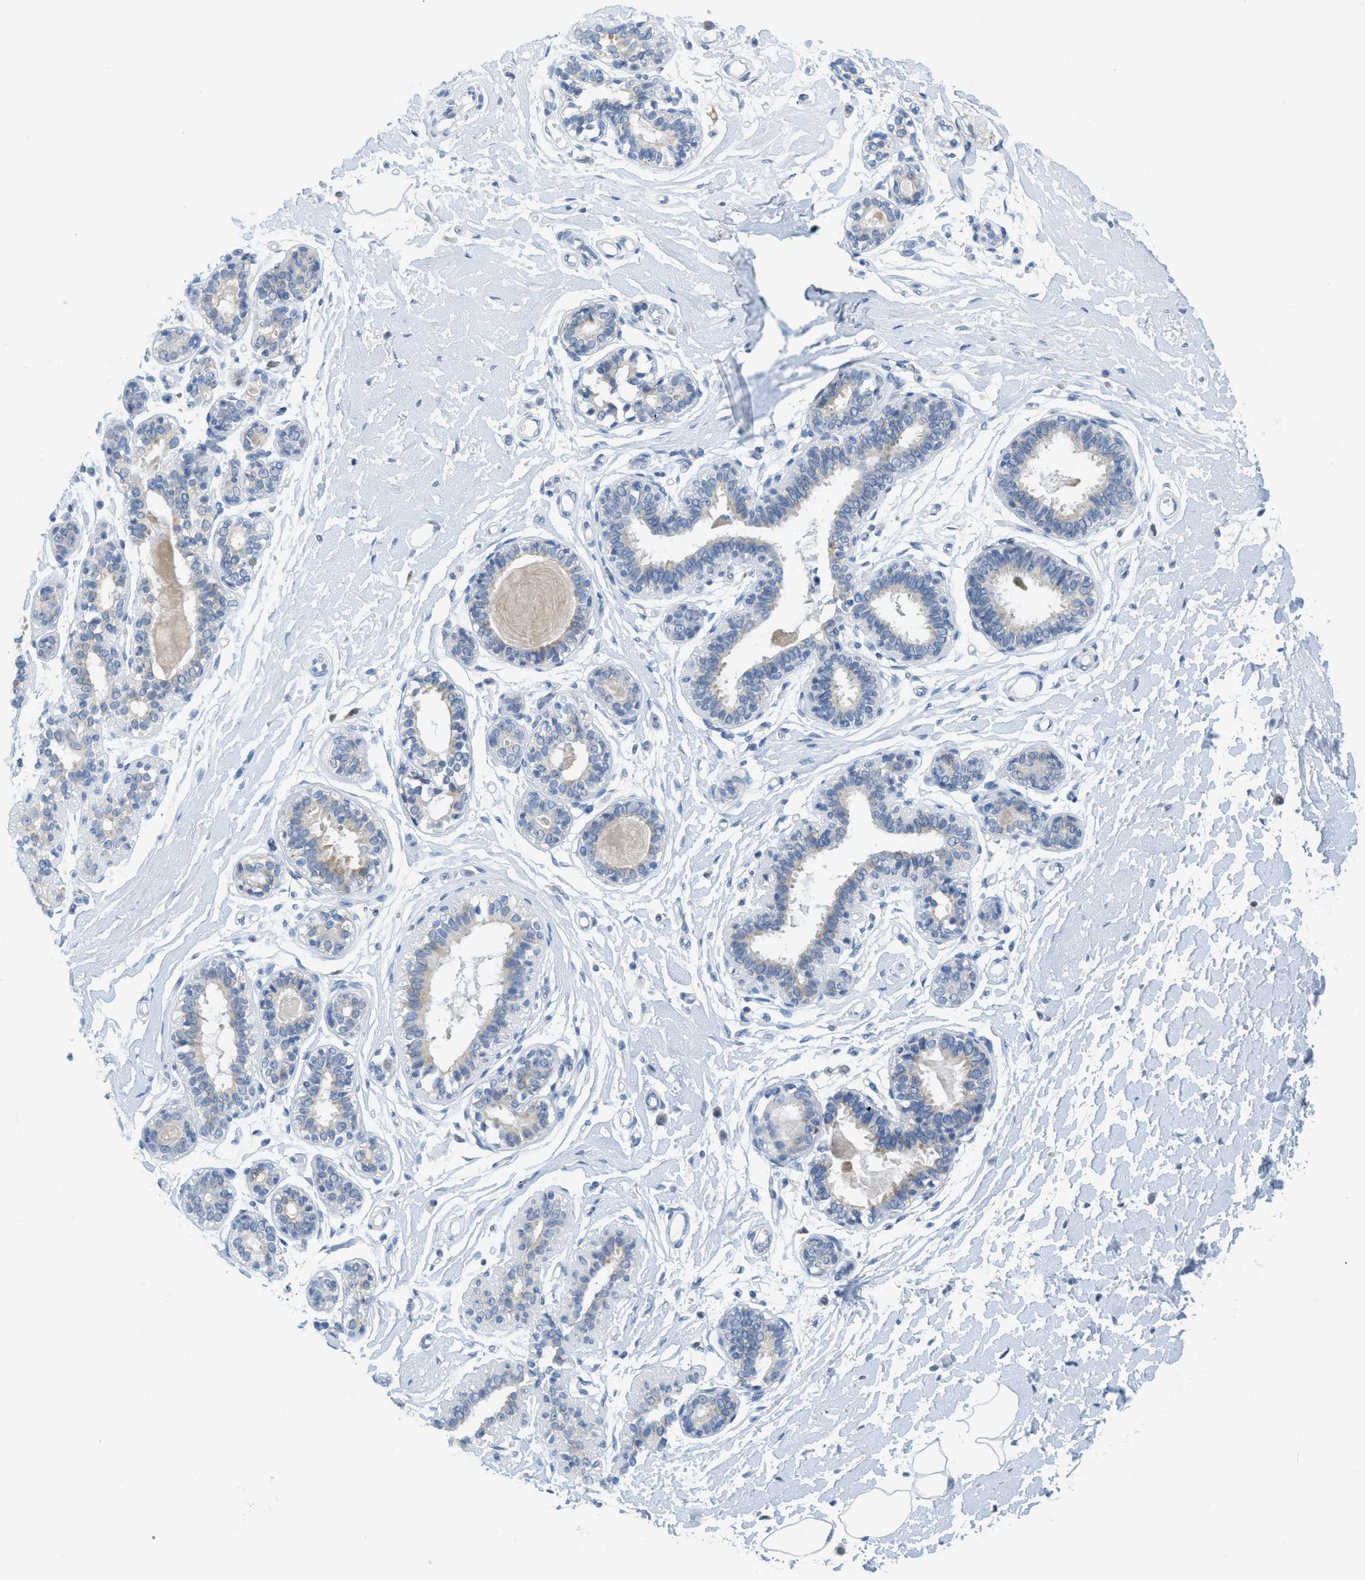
{"staining": {"intensity": "negative", "quantity": "none", "location": "none"}, "tissue": "breast", "cell_type": "Adipocytes", "image_type": "normal", "snomed": [{"axis": "morphology", "description": "Normal tissue, NOS"}, {"axis": "morphology", "description": "Lobular carcinoma"}, {"axis": "topography", "description": "Breast"}], "caption": "A high-resolution micrograph shows IHC staining of normal breast, which shows no significant staining in adipocytes. (IHC, brightfield microscopy, high magnification).", "gene": "TEX264", "patient": {"sex": "female", "age": 59}}